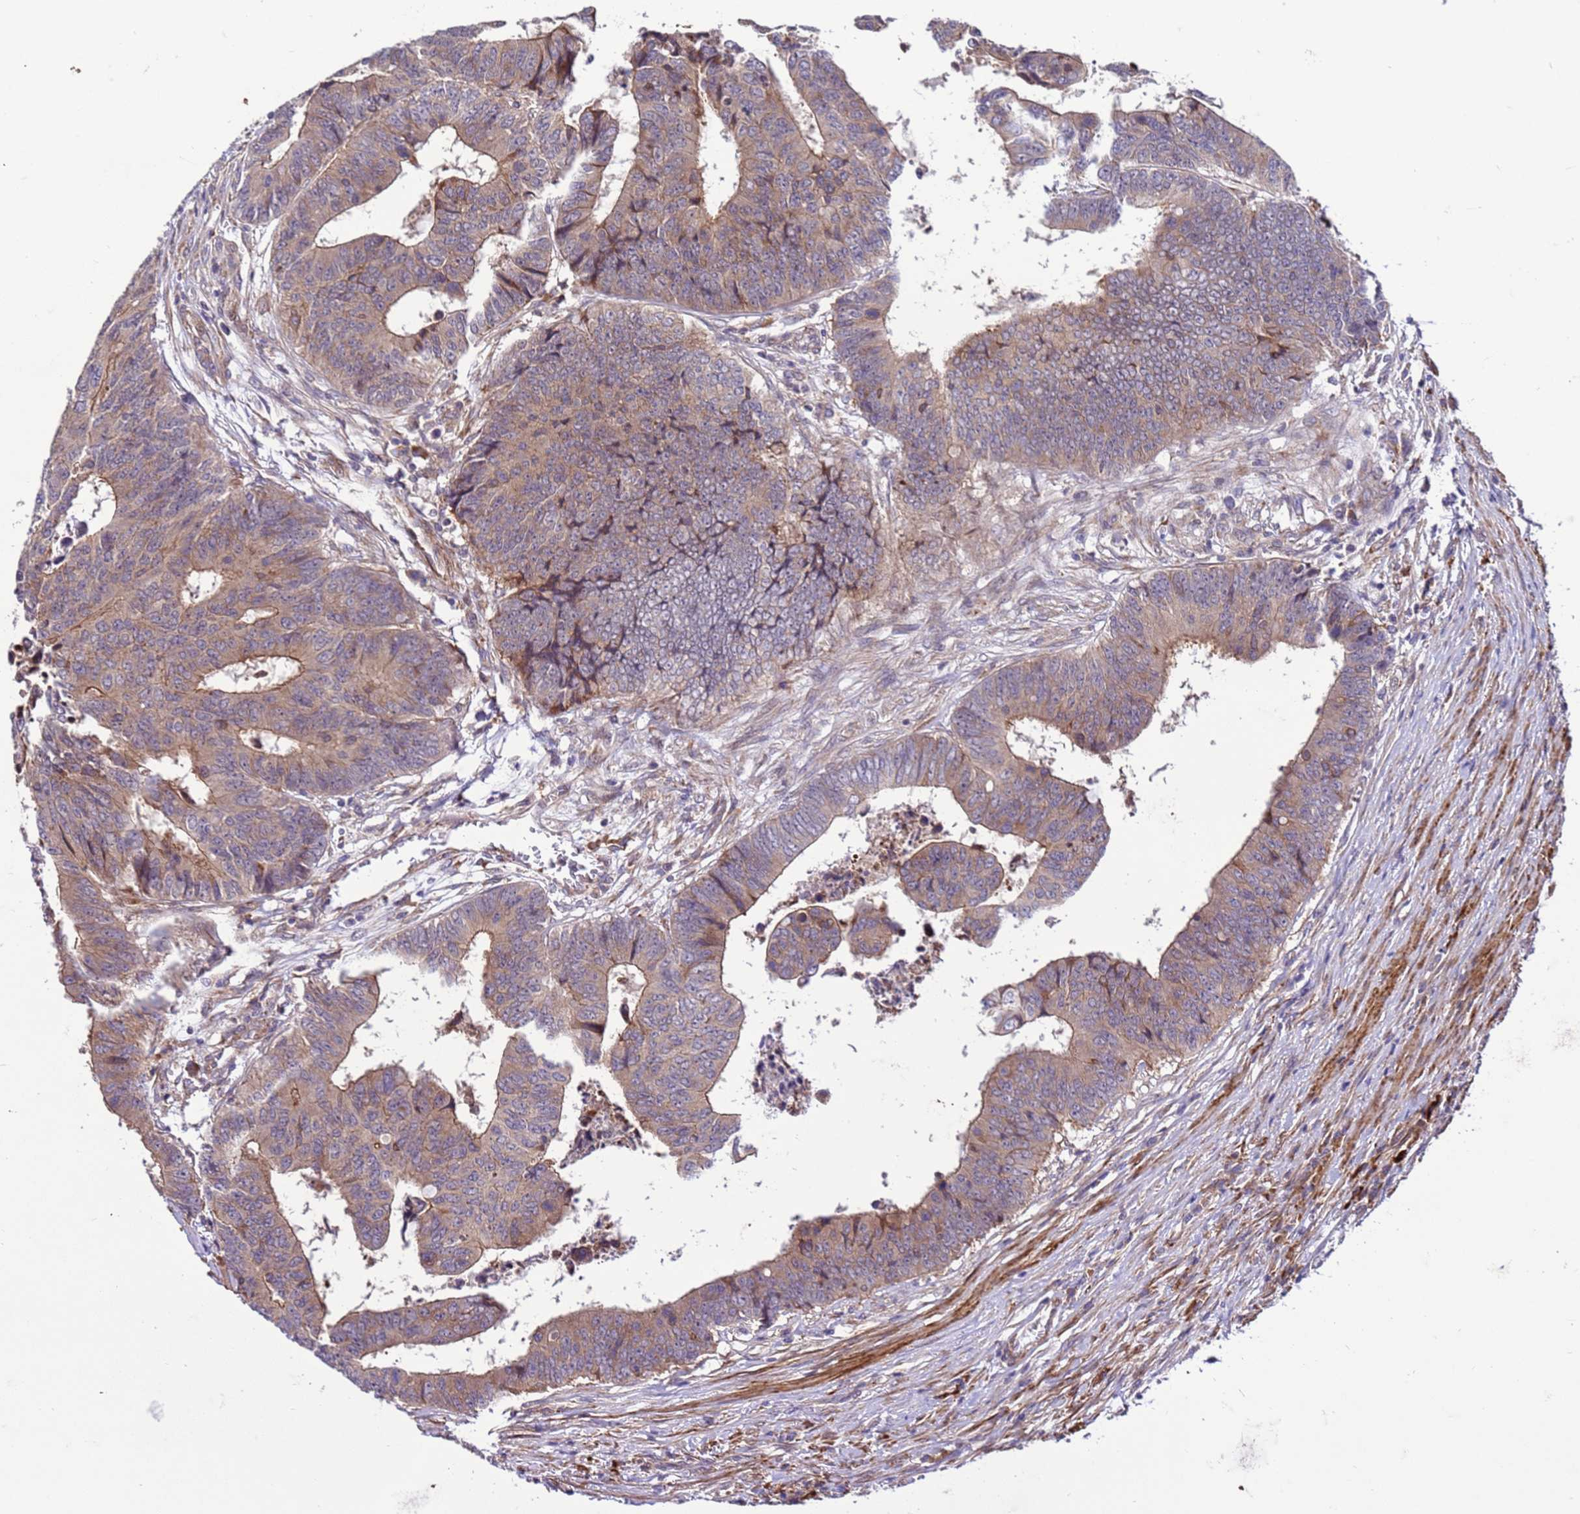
{"staining": {"intensity": "moderate", "quantity": ">75%", "location": "cytoplasmic/membranous"}, "tissue": "colorectal cancer", "cell_type": "Tumor cells", "image_type": "cancer", "snomed": [{"axis": "morphology", "description": "Adenocarcinoma, NOS"}, {"axis": "topography", "description": "Rectum"}], "caption": "A high-resolution photomicrograph shows immunohistochemistry (IHC) staining of colorectal cancer (adenocarcinoma), which exhibits moderate cytoplasmic/membranous expression in about >75% of tumor cells.", "gene": "GEN1", "patient": {"sex": "male", "age": 84}}